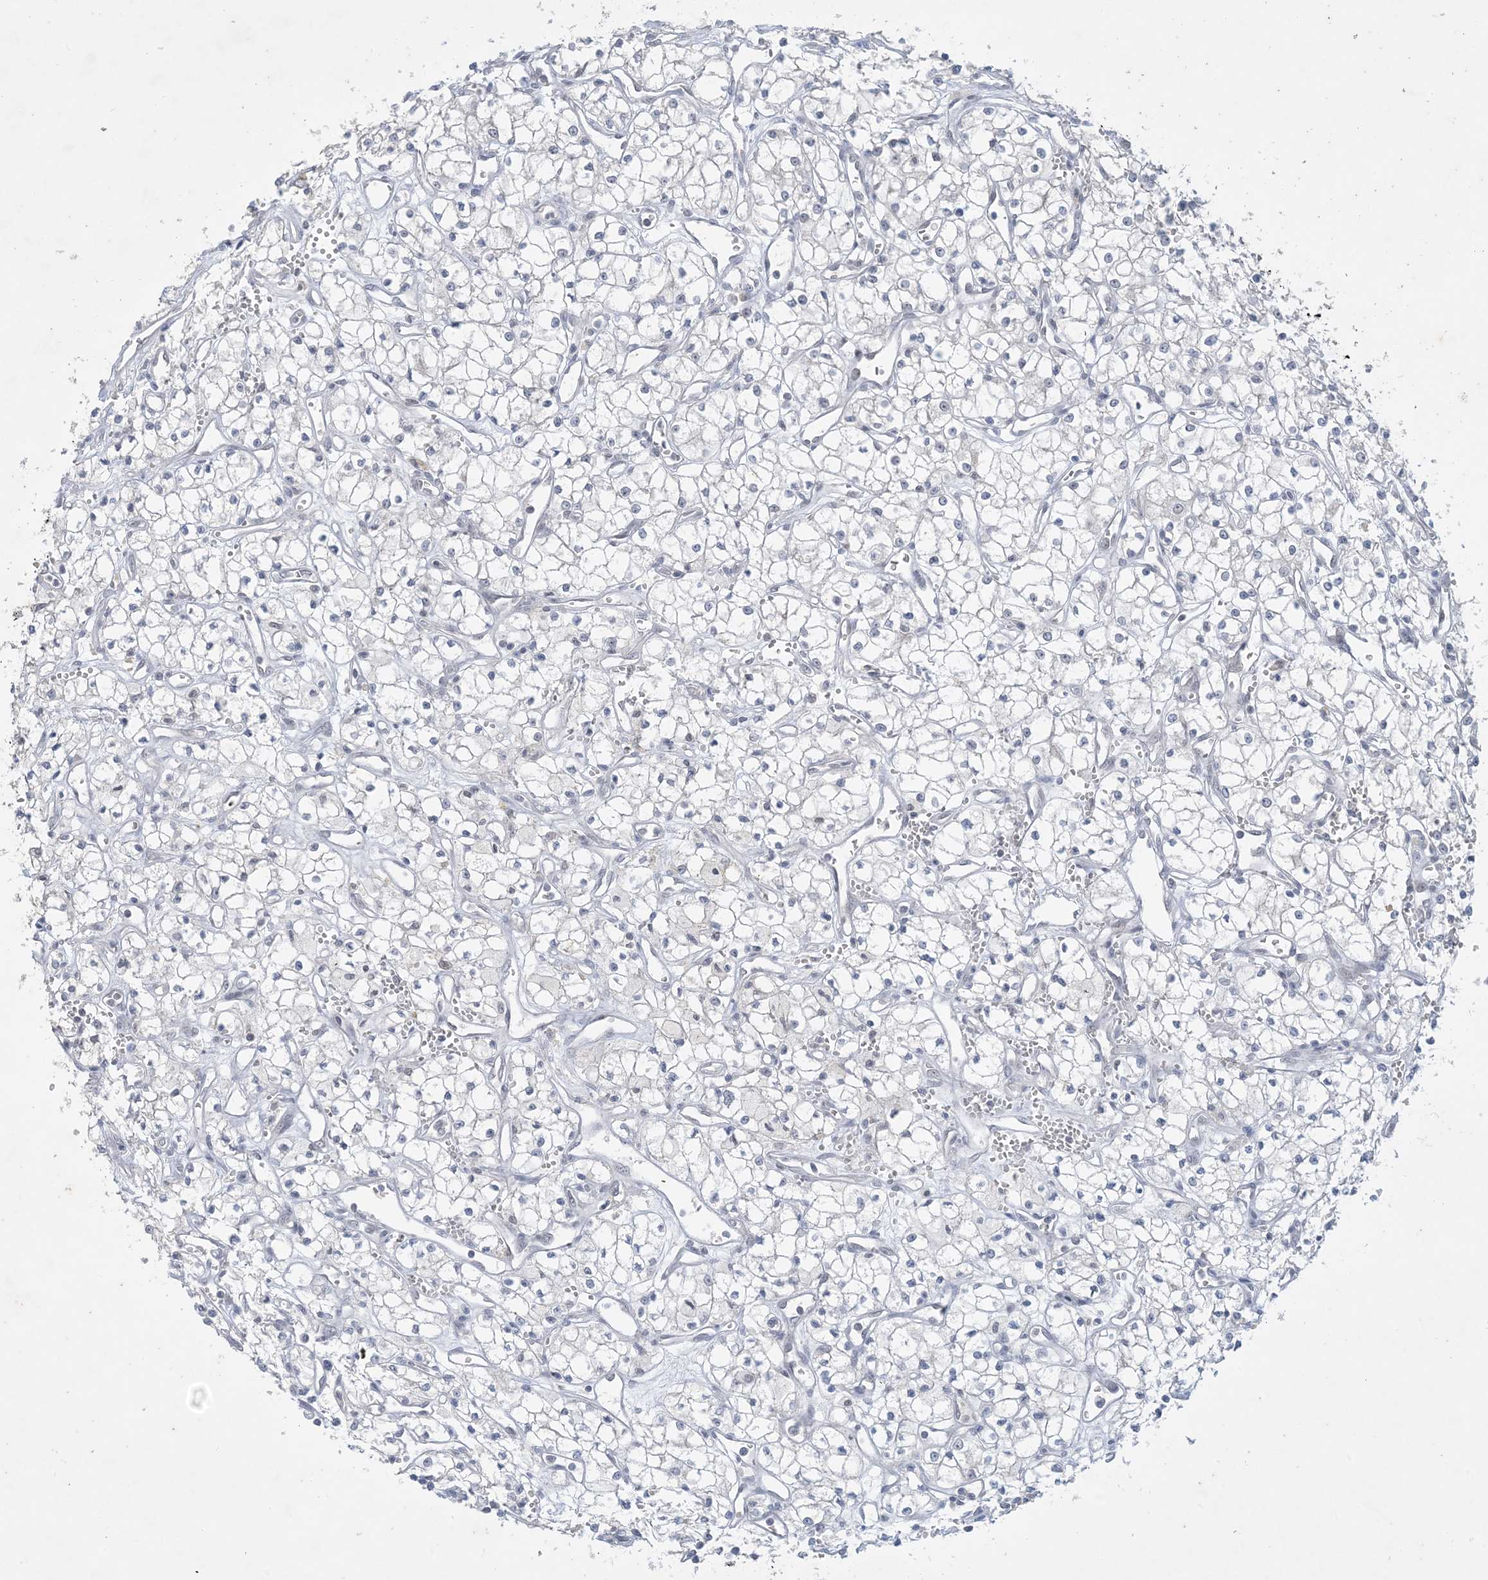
{"staining": {"intensity": "negative", "quantity": "none", "location": "none"}, "tissue": "renal cancer", "cell_type": "Tumor cells", "image_type": "cancer", "snomed": [{"axis": "morphology", "description": "Adenocarcinoma, NOS"}, {"axis": "topography", "description": "Kidney"}], "caption": "The immunohistochemistry (IHC) histopathology image has no significant positivity in tumor cells of adenocarcinoma (renal) tissue.", "gene": "ZNF674", "patient": {"sex": "male", "age": 59}}